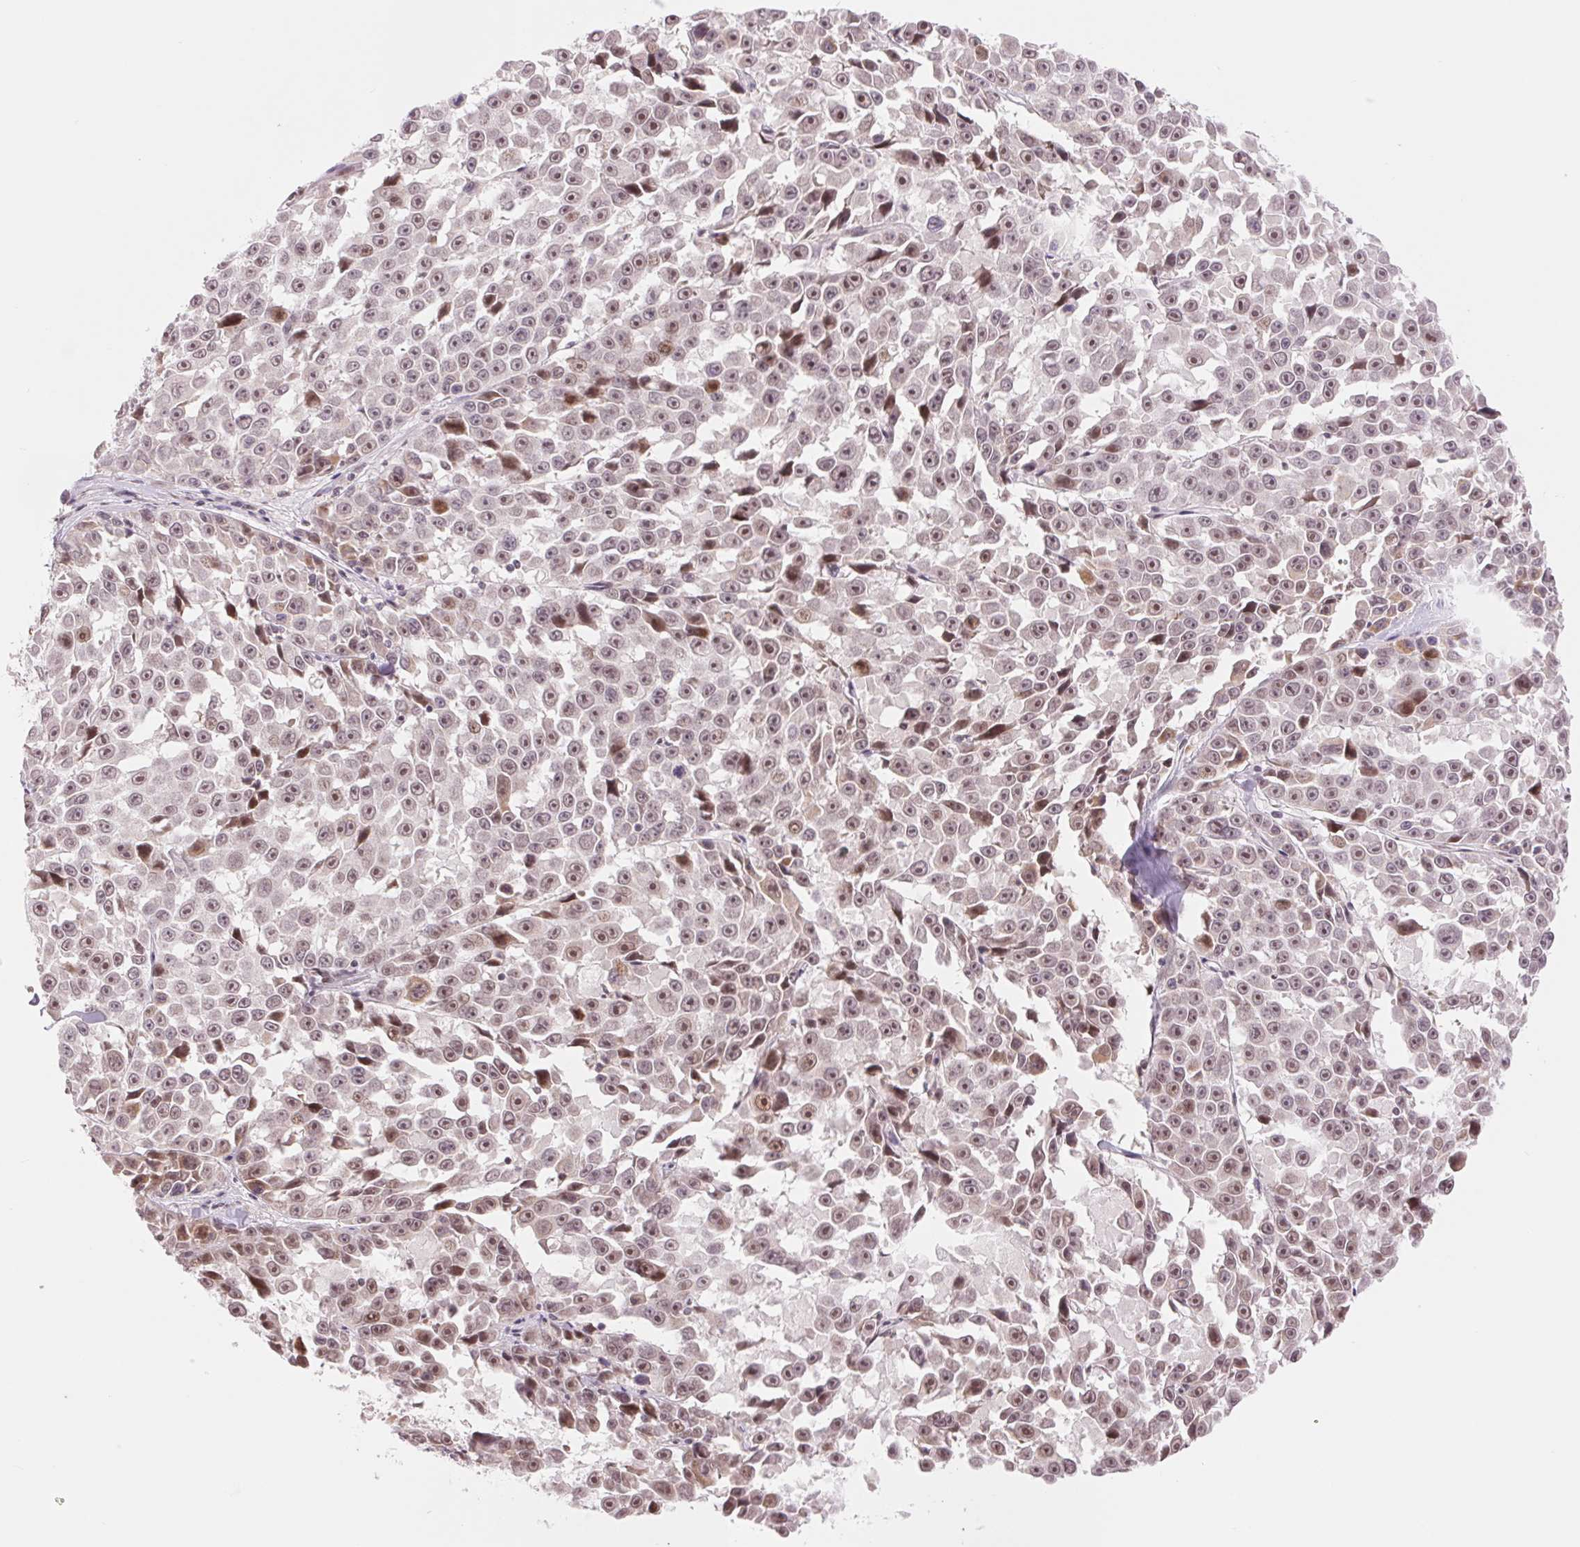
{"staining": {"intensity": "moderate", "quantity": "25%-75%", "location": "nuclear"}, "tissue": "melanoma", "cell_type": "Tumor cells", "image_type": "cancer", "snomed": [{"axis": "morphology", "description": "Malignant melanoma, NOS"}, {"axis": "topography", "description": "Skin"}], "caption": "Immunohistochemistry (IHC) image of human melanoma stained for a protein (brown), which exhibits medium levels of moderate nuclear expression in approximately 25%-75% of tumor cells.", "gene": "ARHGAP32", "patient": {"sex": "female", "age": 66}}